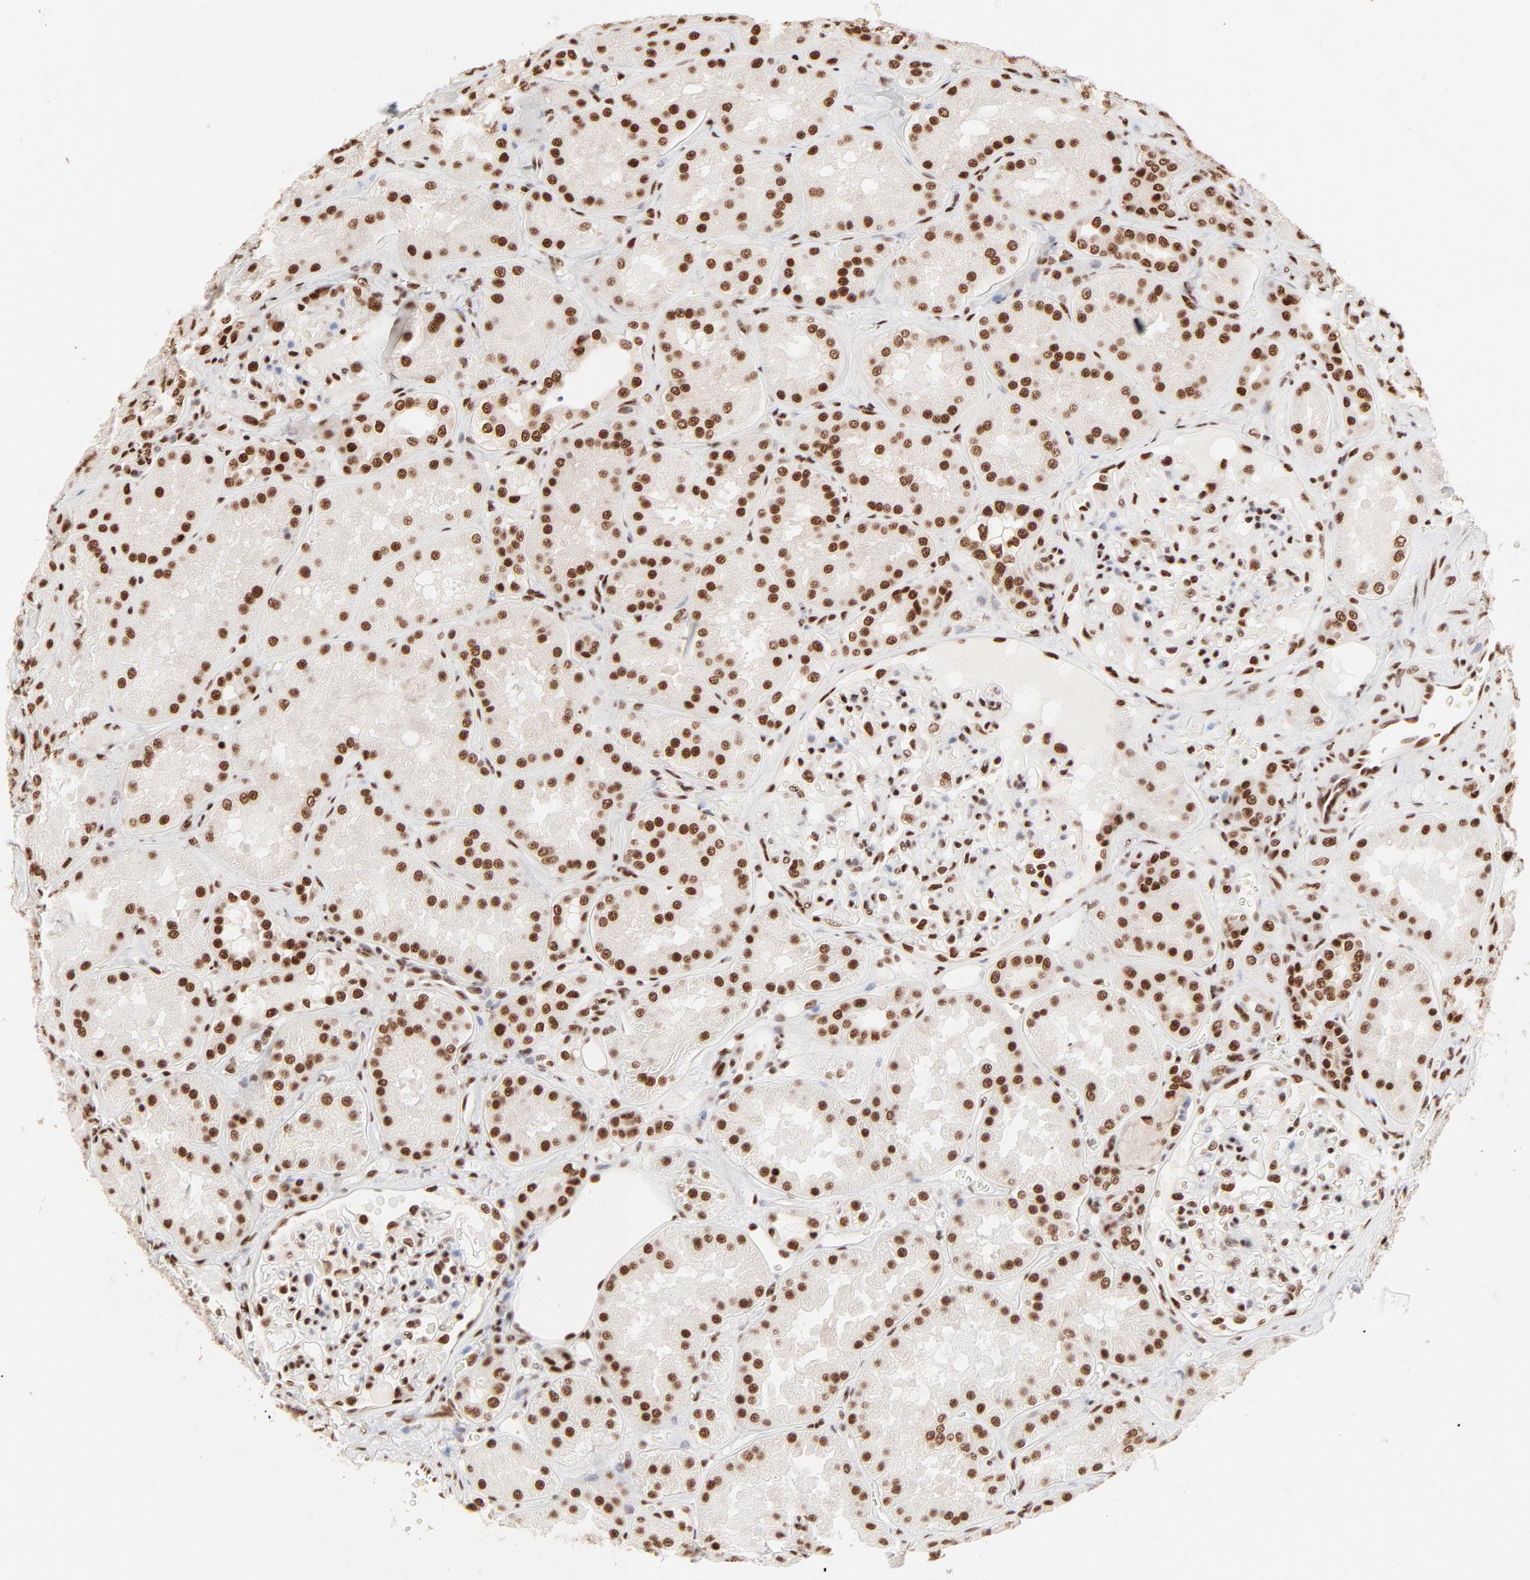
{"staining": {"intensity": "strong", "quantity": ">75%", "location": "nuclear"}, "tissue": "kidney", "cell_type": "Cells in glomeruli", "image_type": "normal", "snomed": [{"axis": "morphology", "description": "Normal tissue, NOS"}, {"axis": "topography", "description": "Kidney"}], "caption": "Normal kidney shows strong nuclear positivity in approximately >75% of cells in glomeruli Nuclei are stained in blue..", "gene": "TARDBP", "patient": {"sex": "female", "age": 56}}